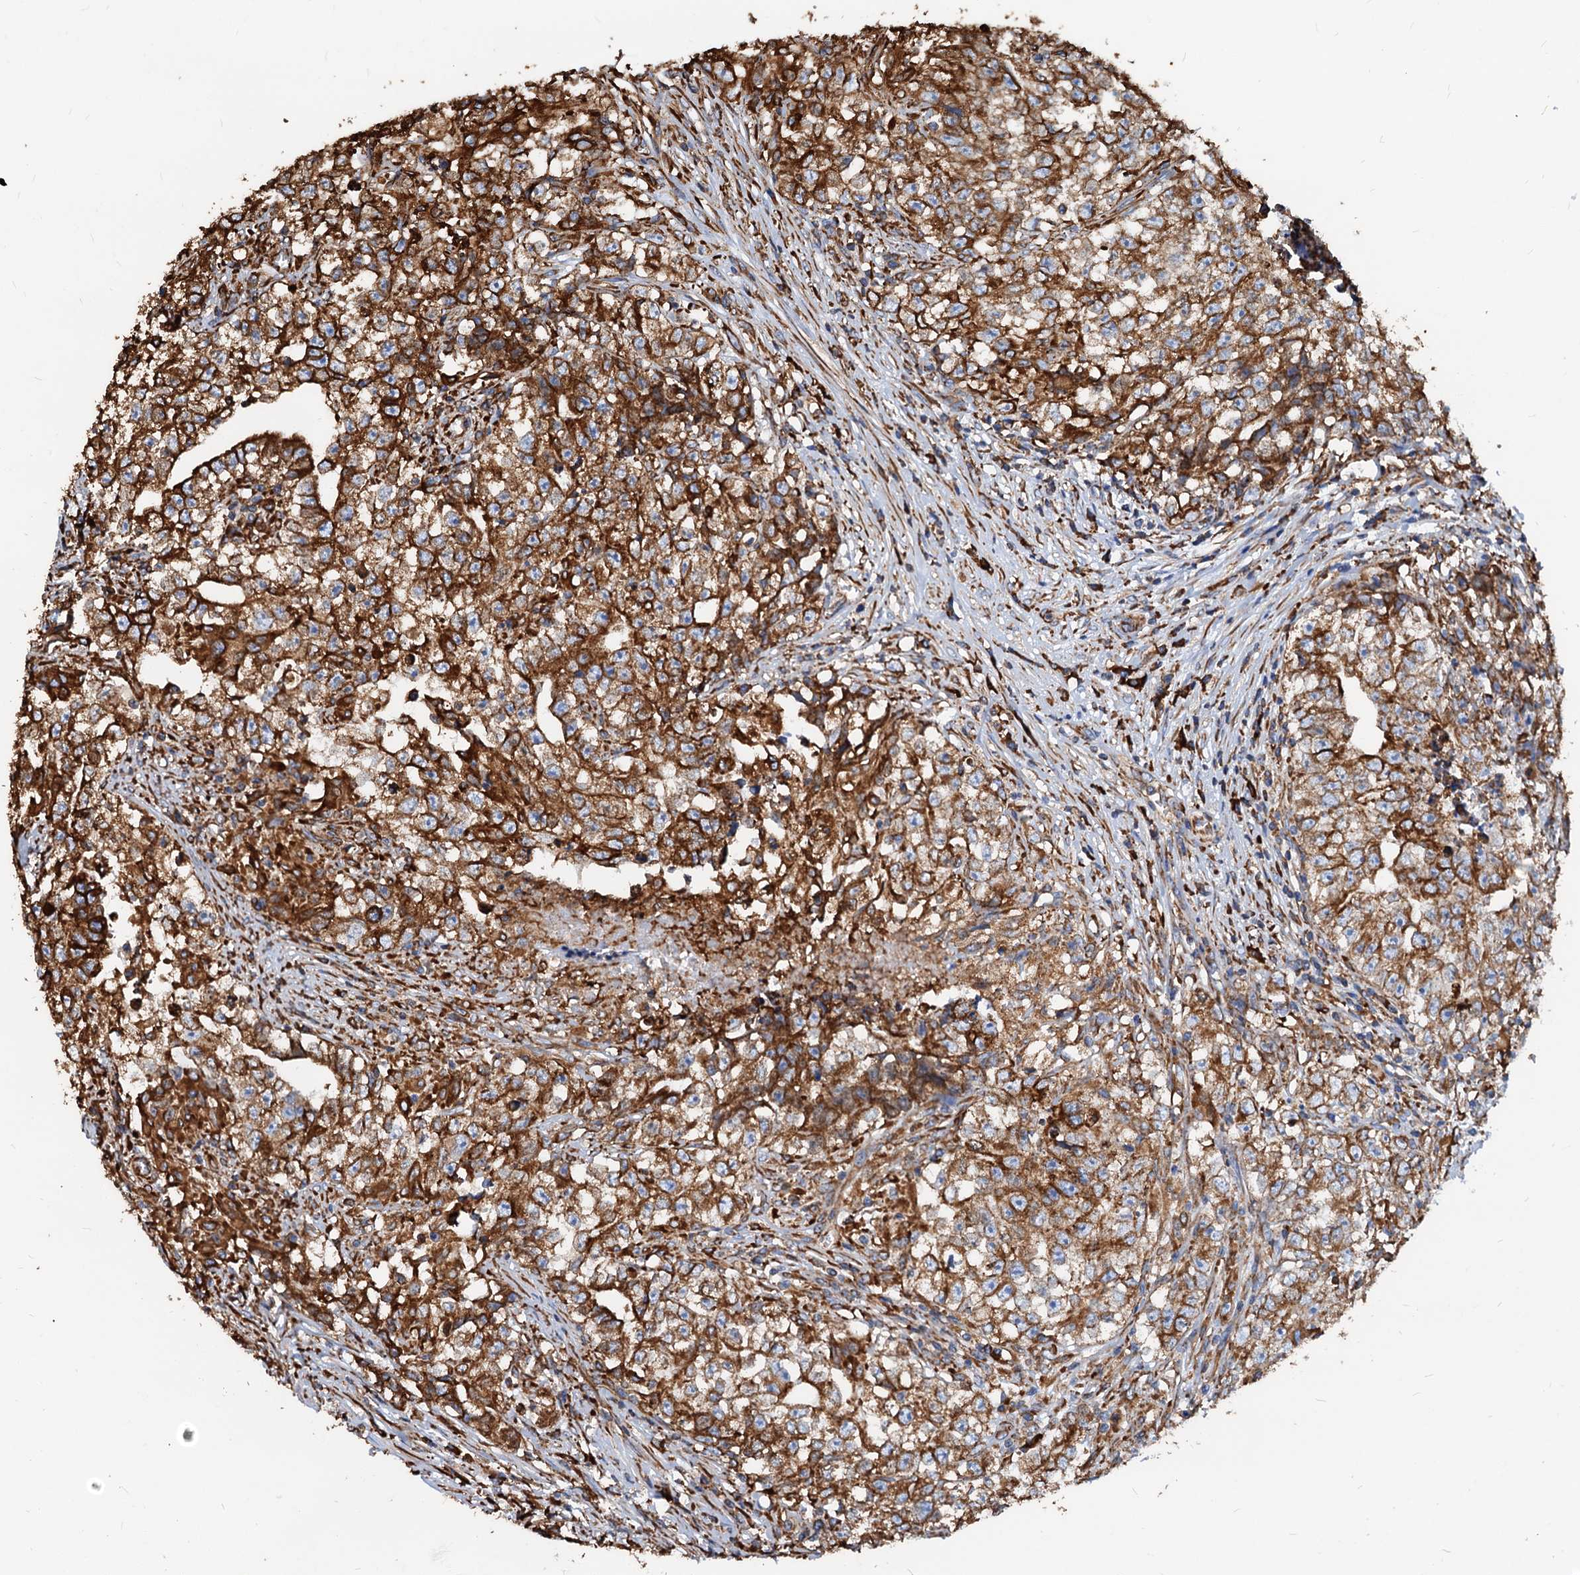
{"staining": {"intensity": "strong", "quantity": ">75%", "location": "cytoplasmic/membranous"}, "tissue": "testis cancer", "cell_type": "Tumor cells", "image_type": "cancer", "snomed": [{"axis": "morphology", "description": "Seminoma, NOS"}, {"axis": "morphology", "description": "Carcinoma, Embryonal, NOS"}, {"axis": "topography", "description": "Testis"}], "caption": "Embryonal carcinoma (testis) stained for a protein (brown) shows strong cytoplasmic/membranous positive positivity in about >75% of tumor cells.", "gene": "HSPA5", "patient": {"sex": "male", "age": 43}}